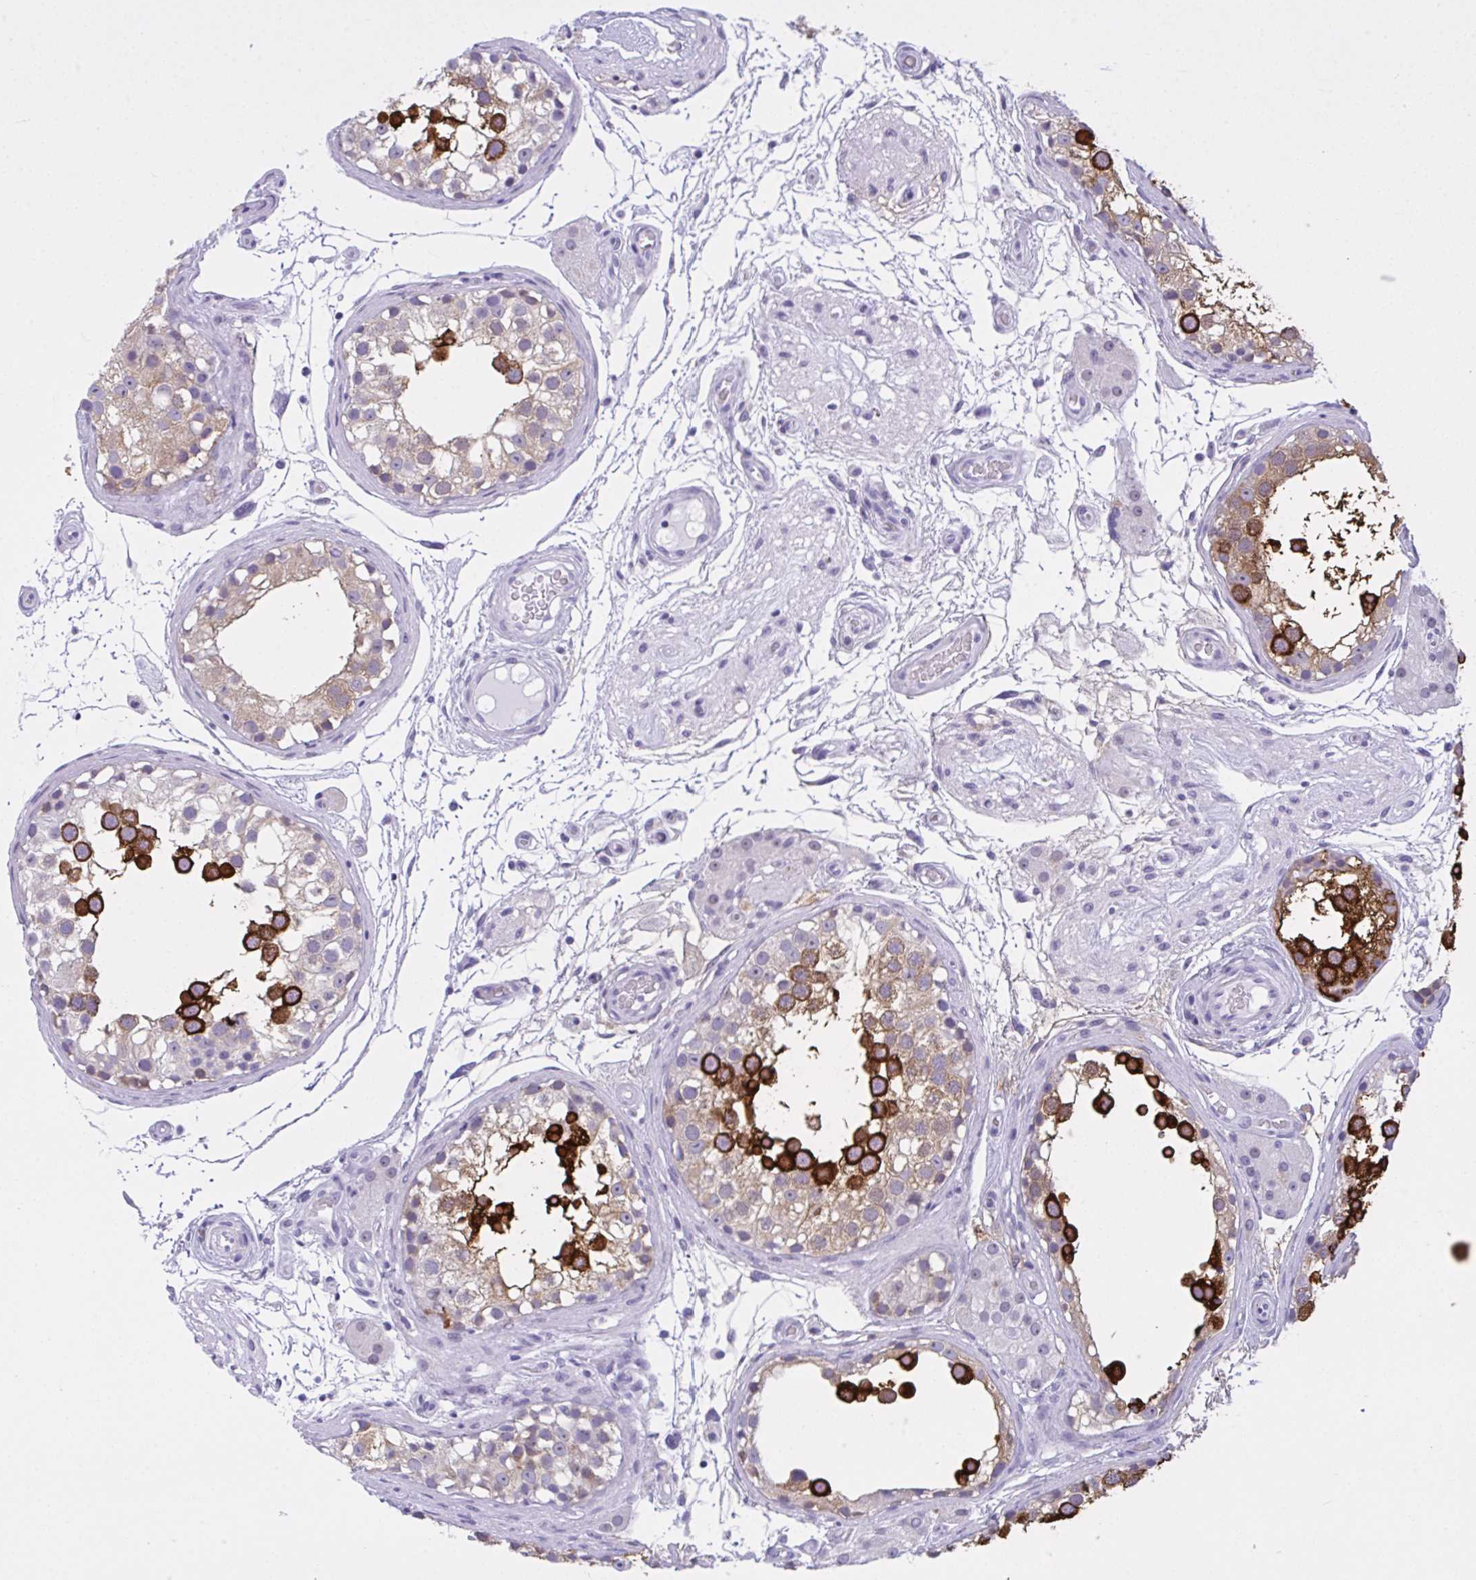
{"staining": {"intensity": "strong", "quantity": "25%-75%", "location": "cytoplasmic/membranous"}, "tissue": "testis", "cell_type": "Cells in seminiferous ducts", "image_type": "normal", "snomed": [{"axis": "morphology", "description": "Normal tissue, NOS"}, {"axis": "morphology", "description": "Seminoma, NOS"}, {"axis": "topography", "description": "Testis"}], "caption": "Immunohistochemical staining of unremarkable human testis displays strong cytoplasmic/membranous protein expression in approximately 25%-75% of cells in seminiferous ducts.", "gene": "YBX2", "patient": {"sex": "male", "age": 65}}